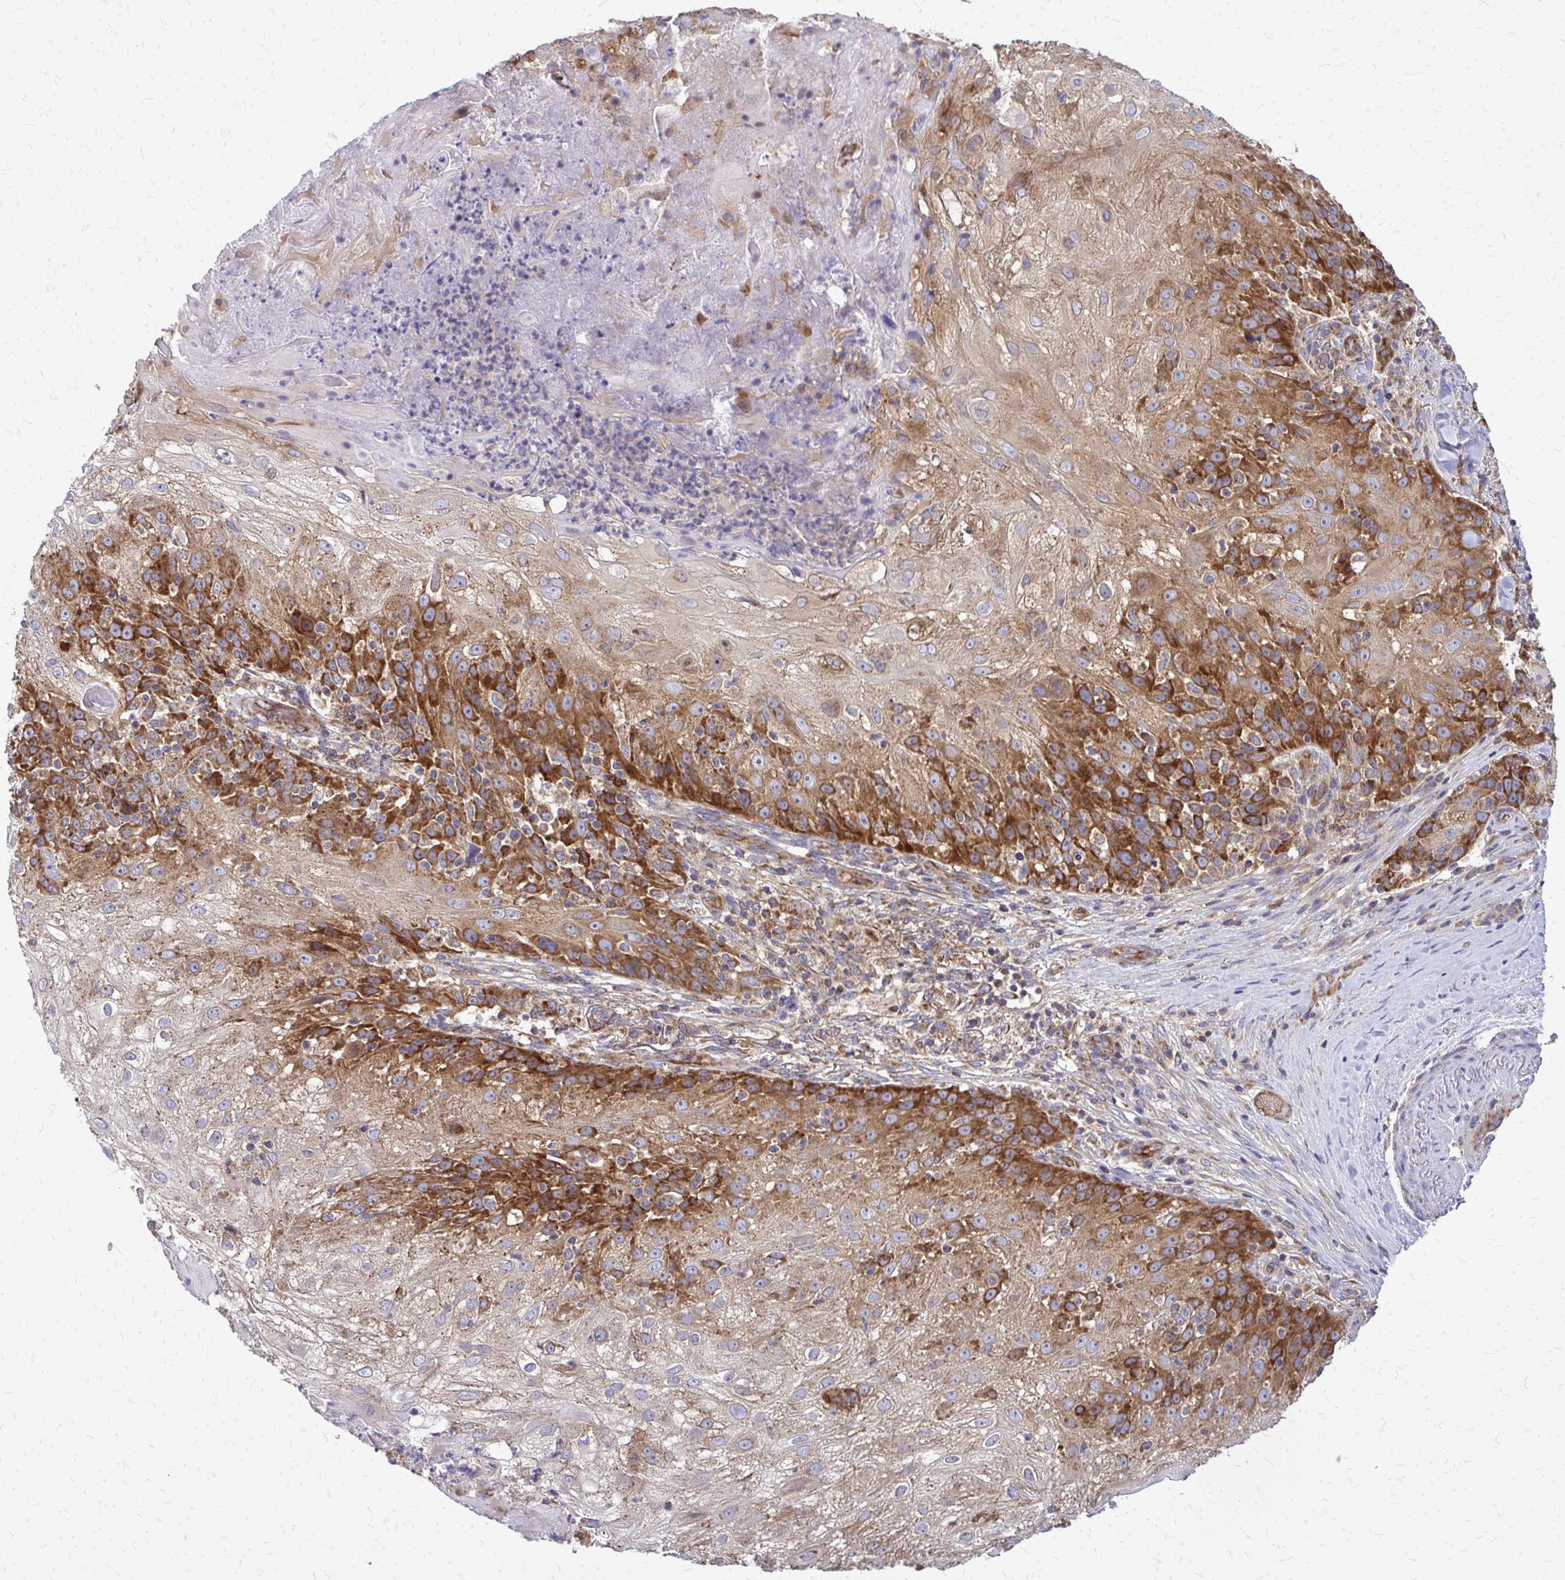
{"staining": {"intensity": "strong", "quantity": "25%-75%", "location": "cytoplasmic/membranous"}, "tissue": "skin cancer", "cell_type": "Tumor cells", "image_type": "cancer", "snomed": [{"axis": "morphology", "description": "Normal tissue, NOS"}, {"axis": "morphology", "description": "Squamous cell carcinoma, NOS"}, {"axis": "topography", "description": "Skin"}], "caption": "IHC micrograph of squamous cell carcinoma (skin) stained for a protein (brown), which demonstrates high levels of strong cytoplasmic/membranous positivity in about 25%-75% of tumor cells.", "gene": "PDK4", "patient": {"sex": "female", "age": 83}}